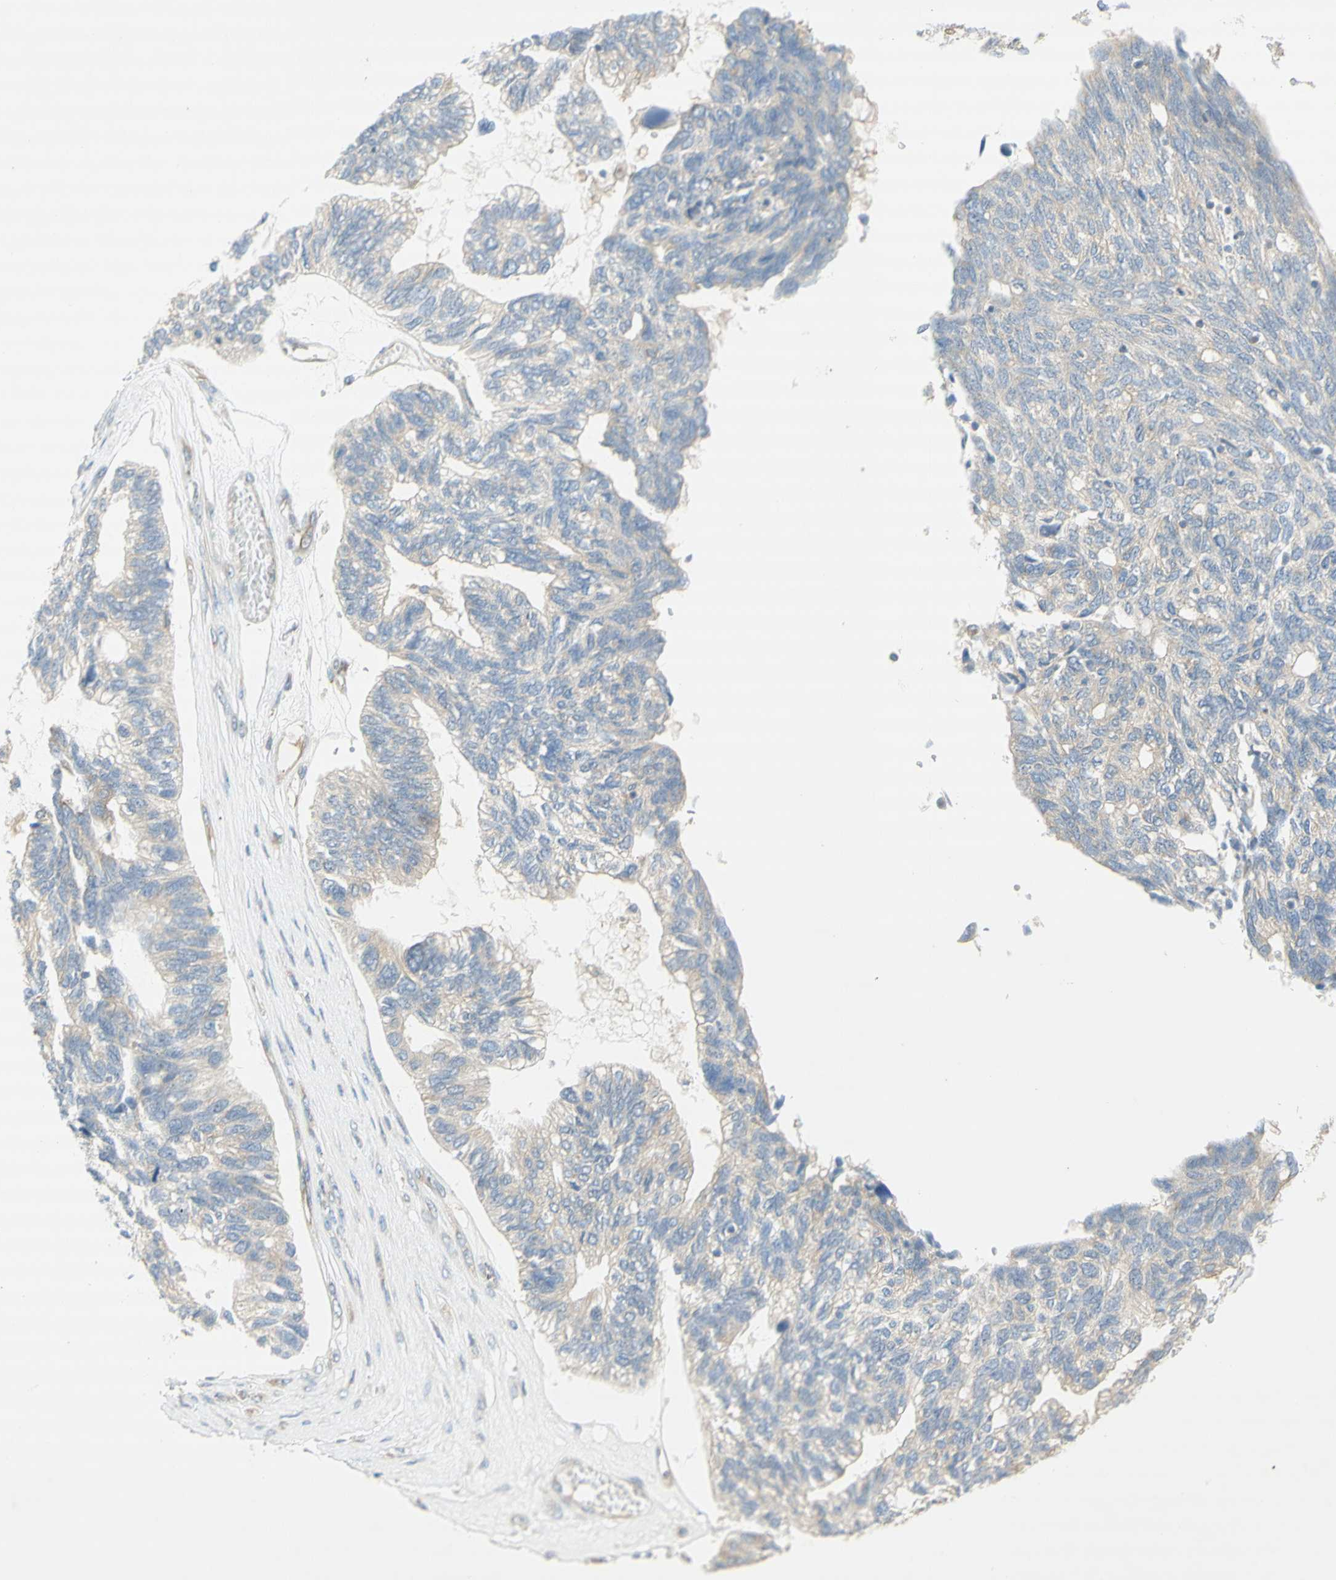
{"staining": {"intensity": "weak", "quantity": "25%-75%", "location": "cytoplasmic/membranous"}, "tissue": "ovarian cancer", "cell_type": "Tumor cells", "image_type": "cancer", "snomed": [{"axis": "morphology", "description": "Cystadenocarcinoma, serous, NOS"}, {"axis": "topography", "description": "Ovary"}], "caption": "A histopathology image of ovarian cancer stained for a protein shows weak cytoplasmic/membranous brown staining in tumor cells. (DAB = brown stain, brightfield microscopy at high magnification).", "gene": "DYNC1H1", "patient": {"sex": "female", "age": 79}}